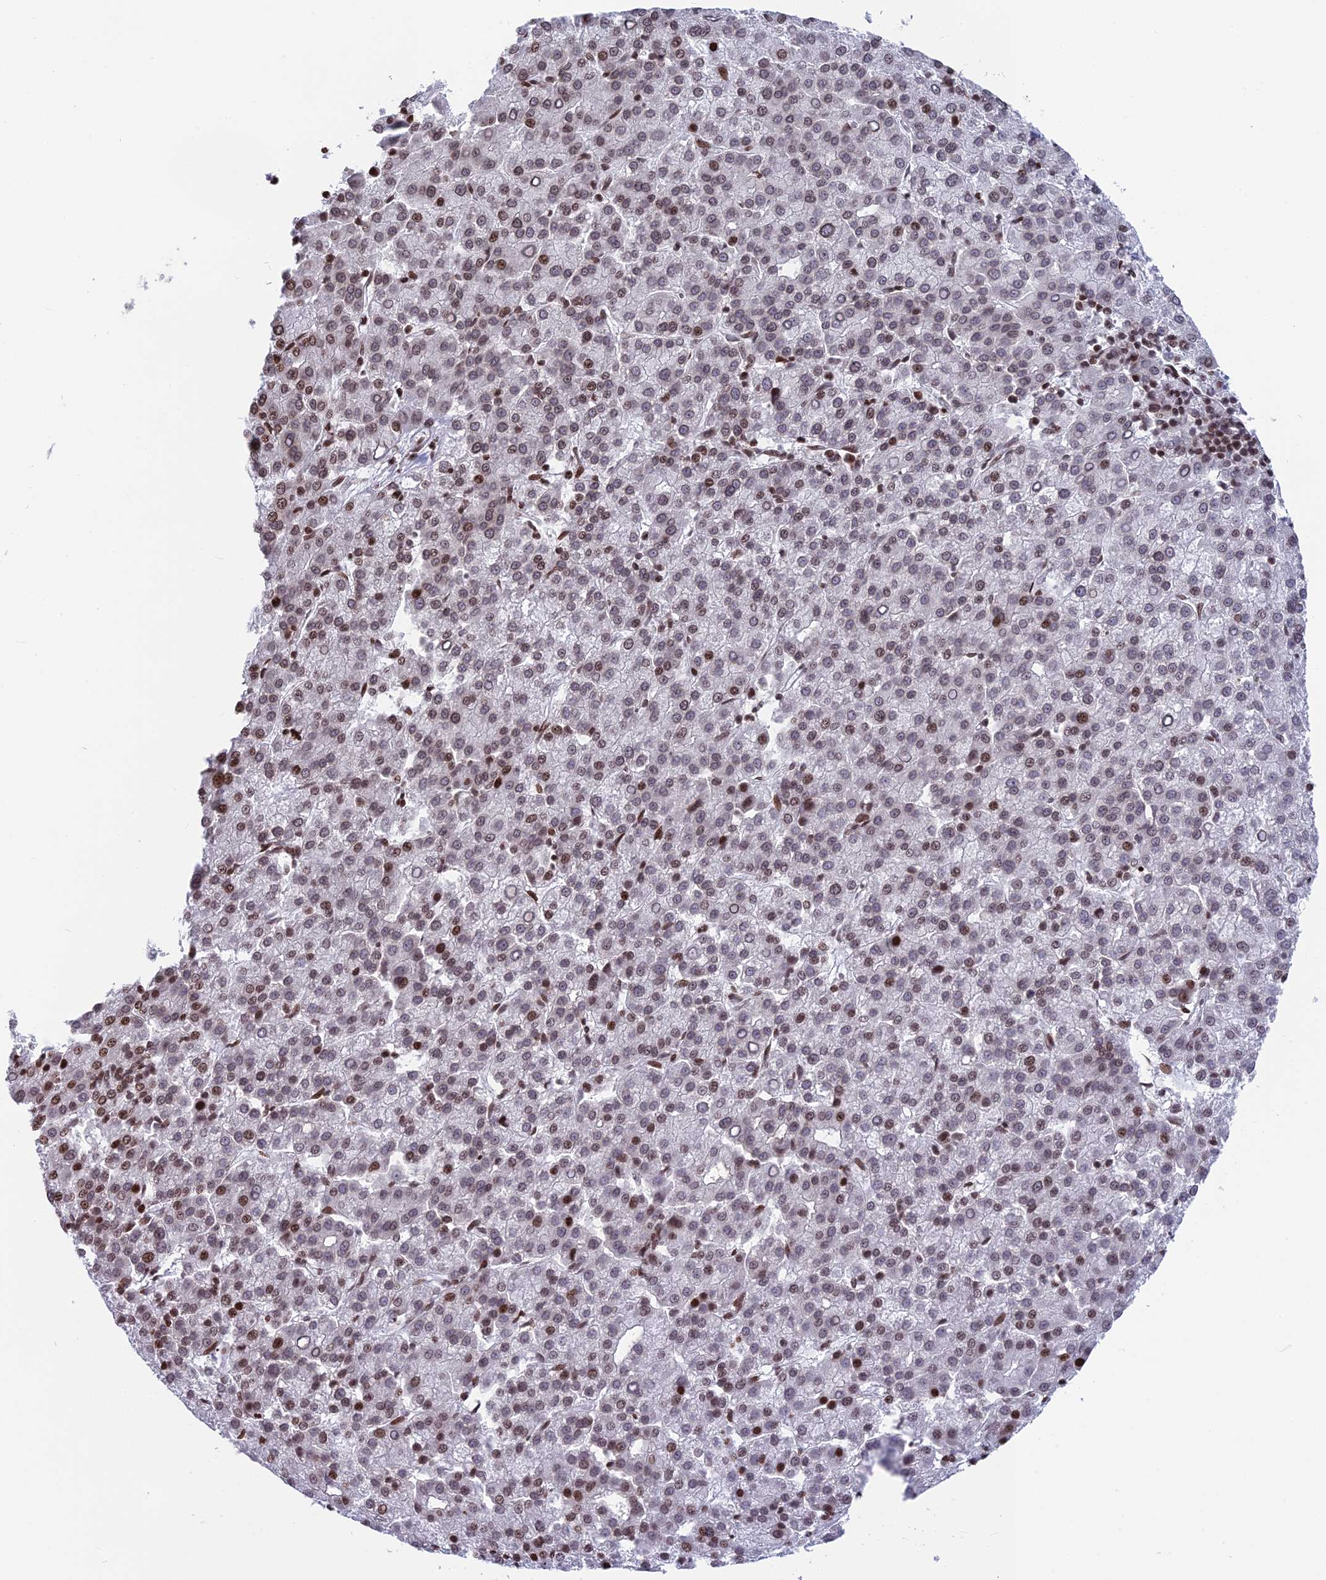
{"staining": {"intensity": "weak", "quantity": ">75%", "location": "nuclear"}, "tissue": "liver cancer", "cell_type": "Tumor cells", "image_type": "cancer", "snomed": [{"axis": "morphology", "description": "Carcinoma, Hepatocellular, NOS"}, {"axis": "topography", "description": "Liver"}], "caption": "Immunohistochemistry (IHC) of human liver cancer (hepatocellular carcinoma) displays low levels of weak nuclear staining in about >75% of tumor cells. The staining is performed using DAB (3,3'-diaminobenzidine) brown chromogen to label protein expression. The nuclei are counter-stained blue using hematoxylin.", "gene": "TET2", "patient": {"sex": "female", "age": 58}}